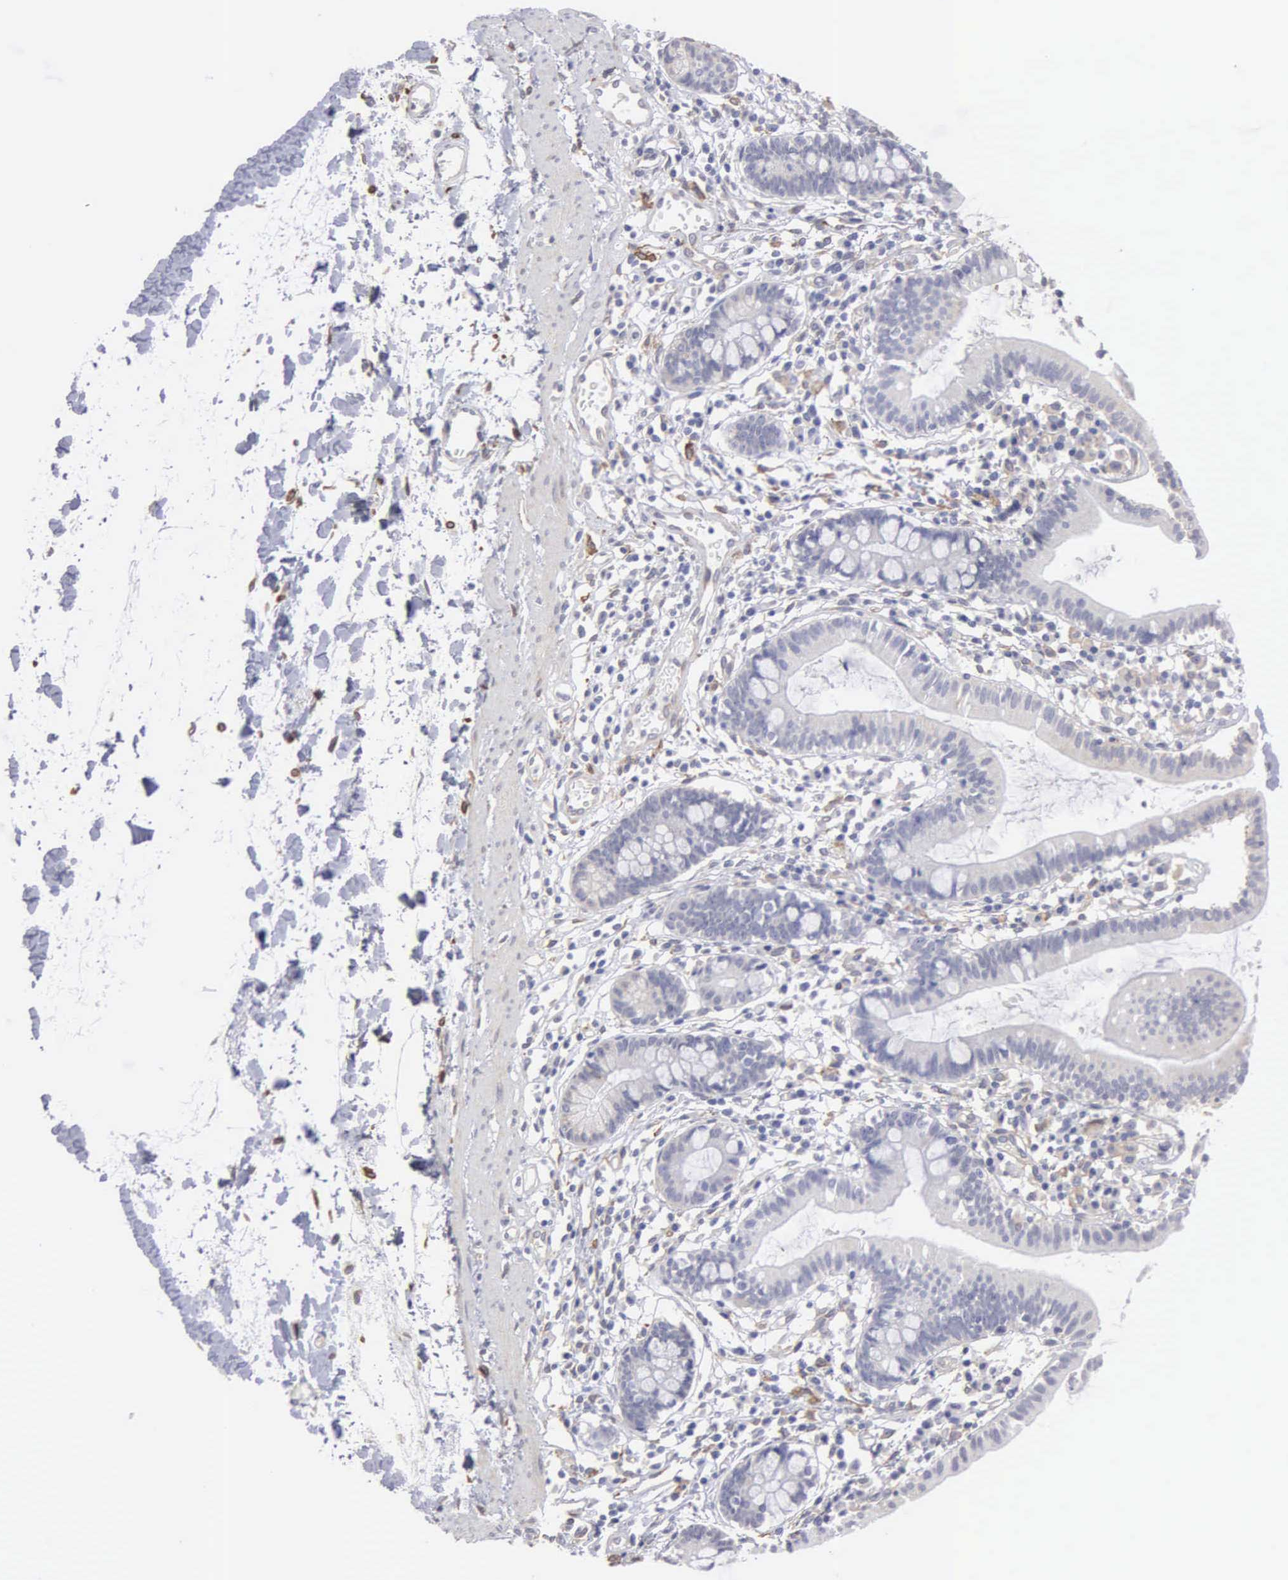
{"staining": {"intensity": "negative", "quantity": "none", "location": "none"}, "tissue": "small intestine", "cell_type": "Glandular cells", "image_type": "normal", "snomed": [{"axis": "morphology", "description": "Normal tissue, NOS"}, {"axis": "topography", "description": "Small intestine"}], "caption": "Image shows no significant protein expression in glandular cells of unremarkable small intestine.", "gene": "LIN52", "patient": {"sex": "female", "age": 37}}